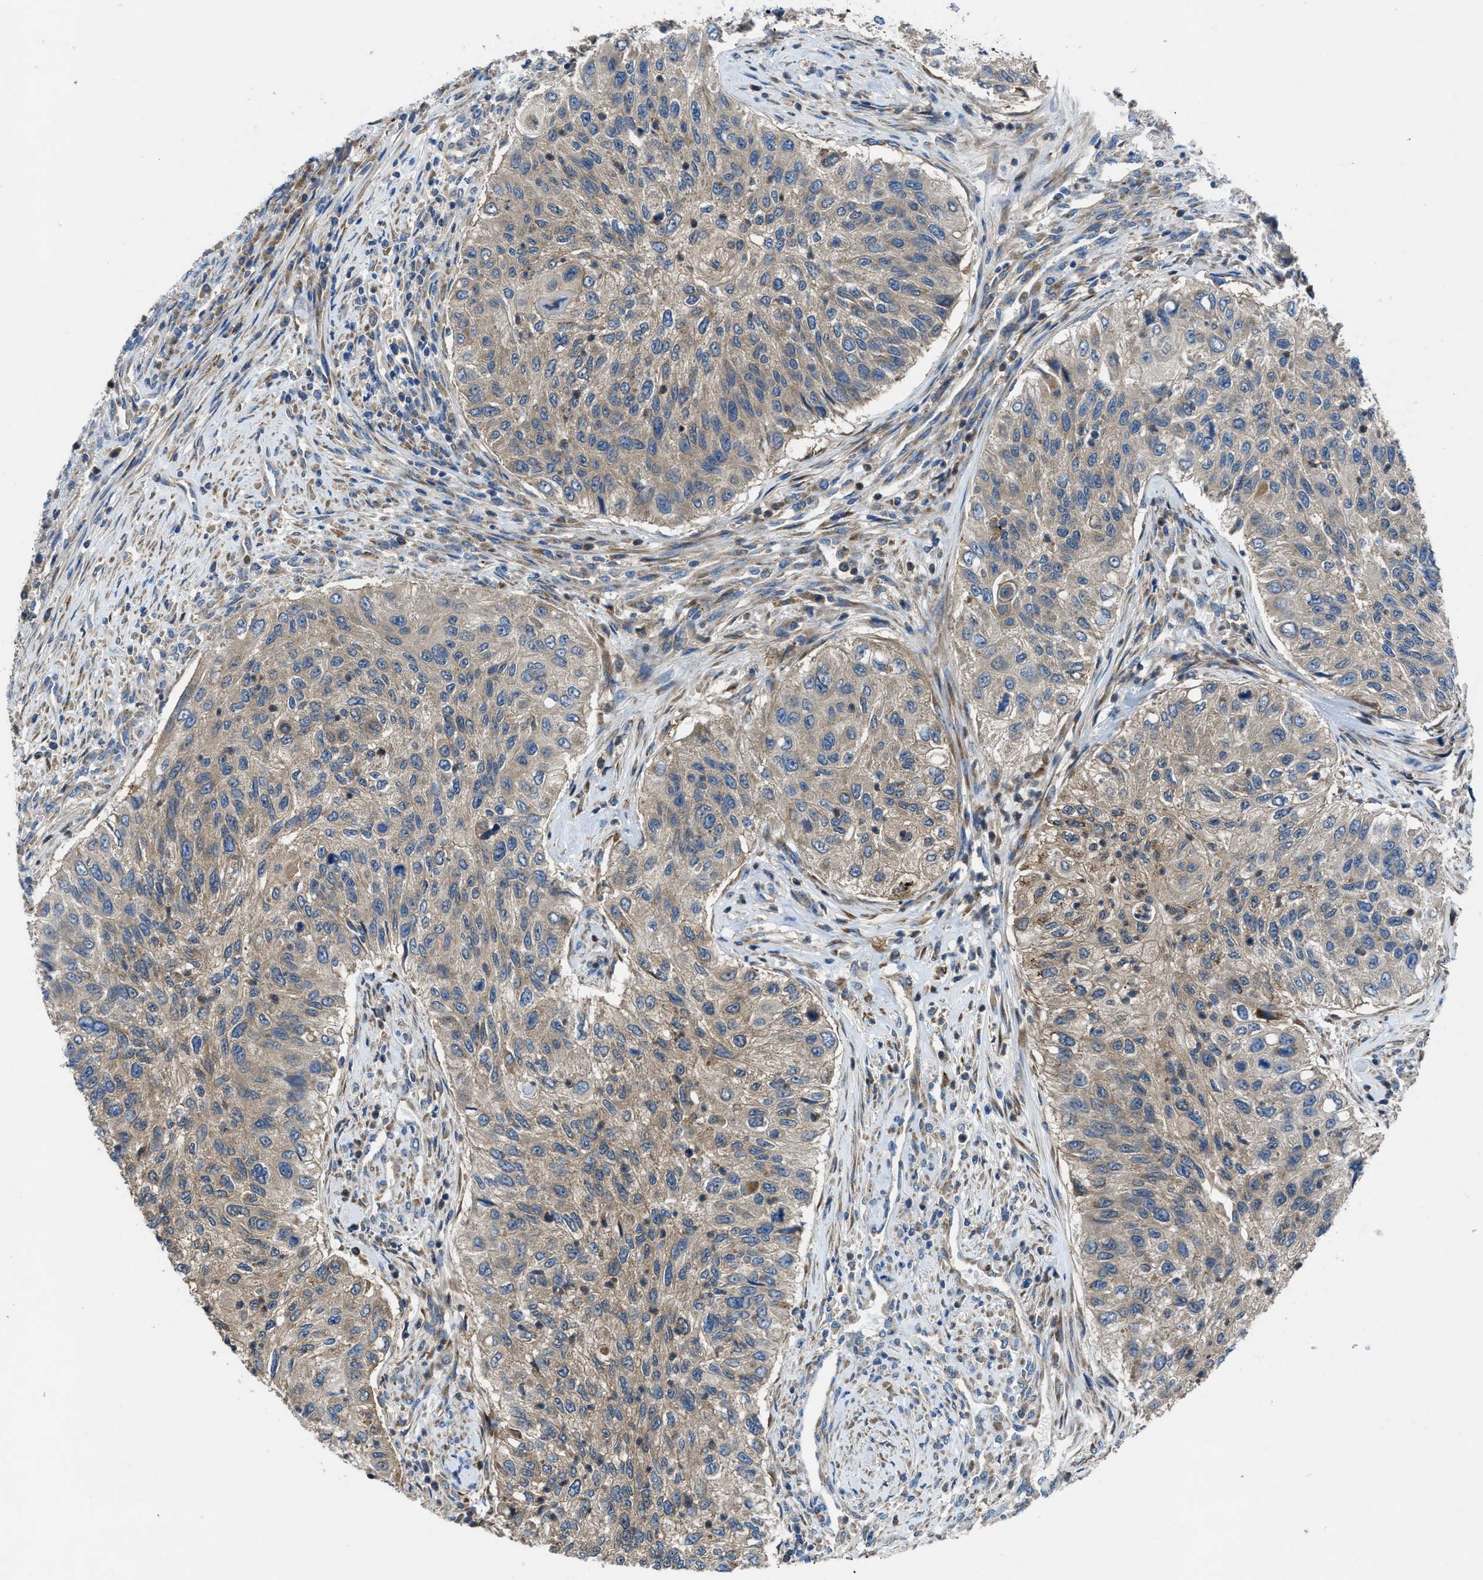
{"staining": {"intensity": "moderate", "quantity": ">75%", "location": "cytoplasmic/membranous"}, "tissue": "urothelial cancer", "cell_type": "Tumor cells", "image_type": "cancer", "snomed": [{"axis": "morphology", "description": "Urothelial carcinoma, High grade"}, {"axis": "topography", "description": "Urinary bladder"}], "caption": "Human high-grade urothelial carcinoma stained for a protein (brown) reveals moderate cytoplasmic/membranous positive expression in approximately >75% of tumor cells.", "gene": "MAP3K20", "patient": {"sex": "female", "age": 60}}